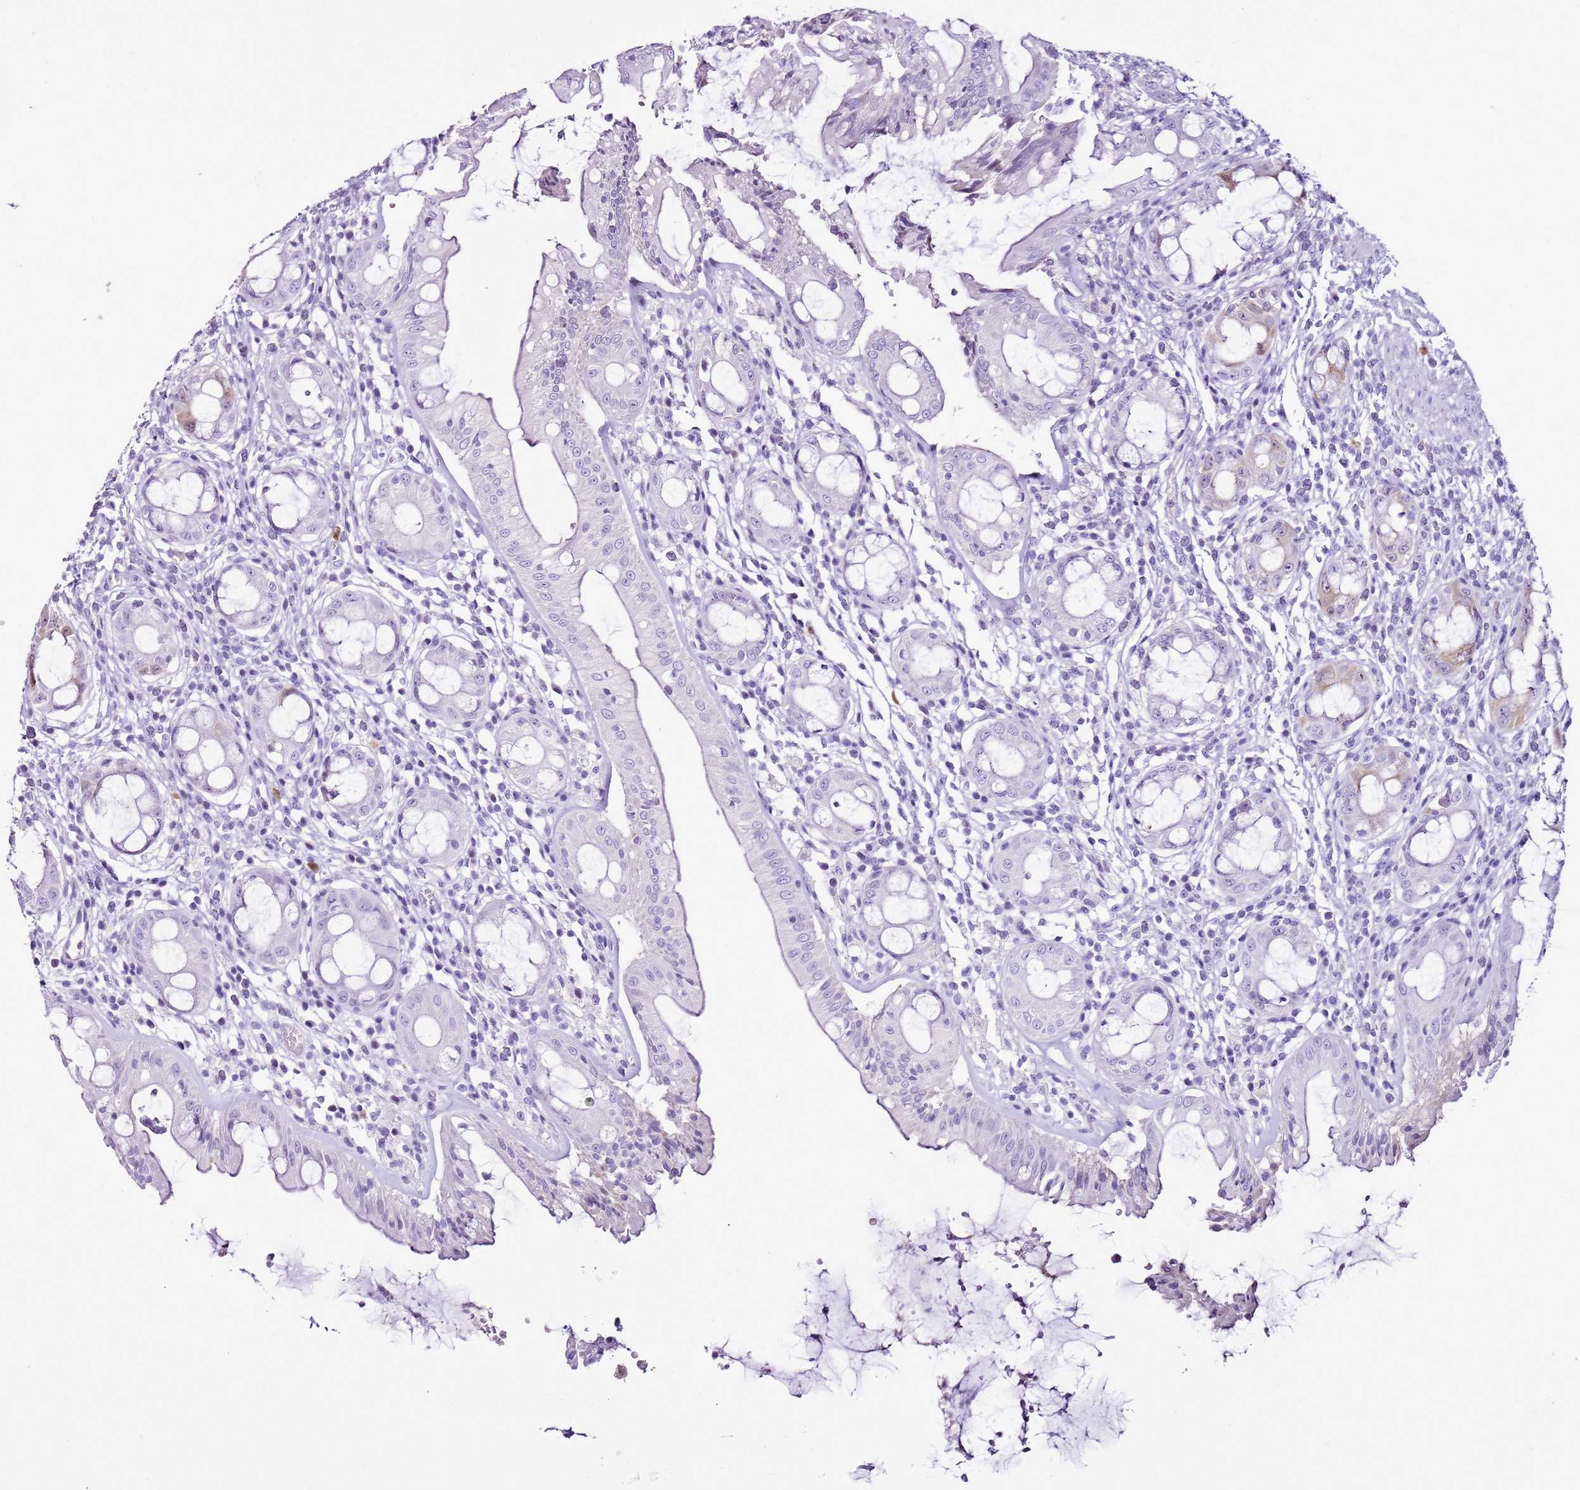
{"staining": {"intensity": "moderate", "quantity": "<25%", "location": "cytoplasmic/membranous"}, "tissue": "rectum", "cell_type": "Glandular cells", "image_type": "normal", "snomed": [{"axis": "morphology", "description": "Normal tissue, NOS"}, {"axis": "topography", "description": "Rectum"}], "caption": "Moderate cytoplasmic/membranous protein expression is present in approximately <25% of glandular cells in rectum.", "gene": "SPC25", "patient": {"sex": "female", "age": 57}}